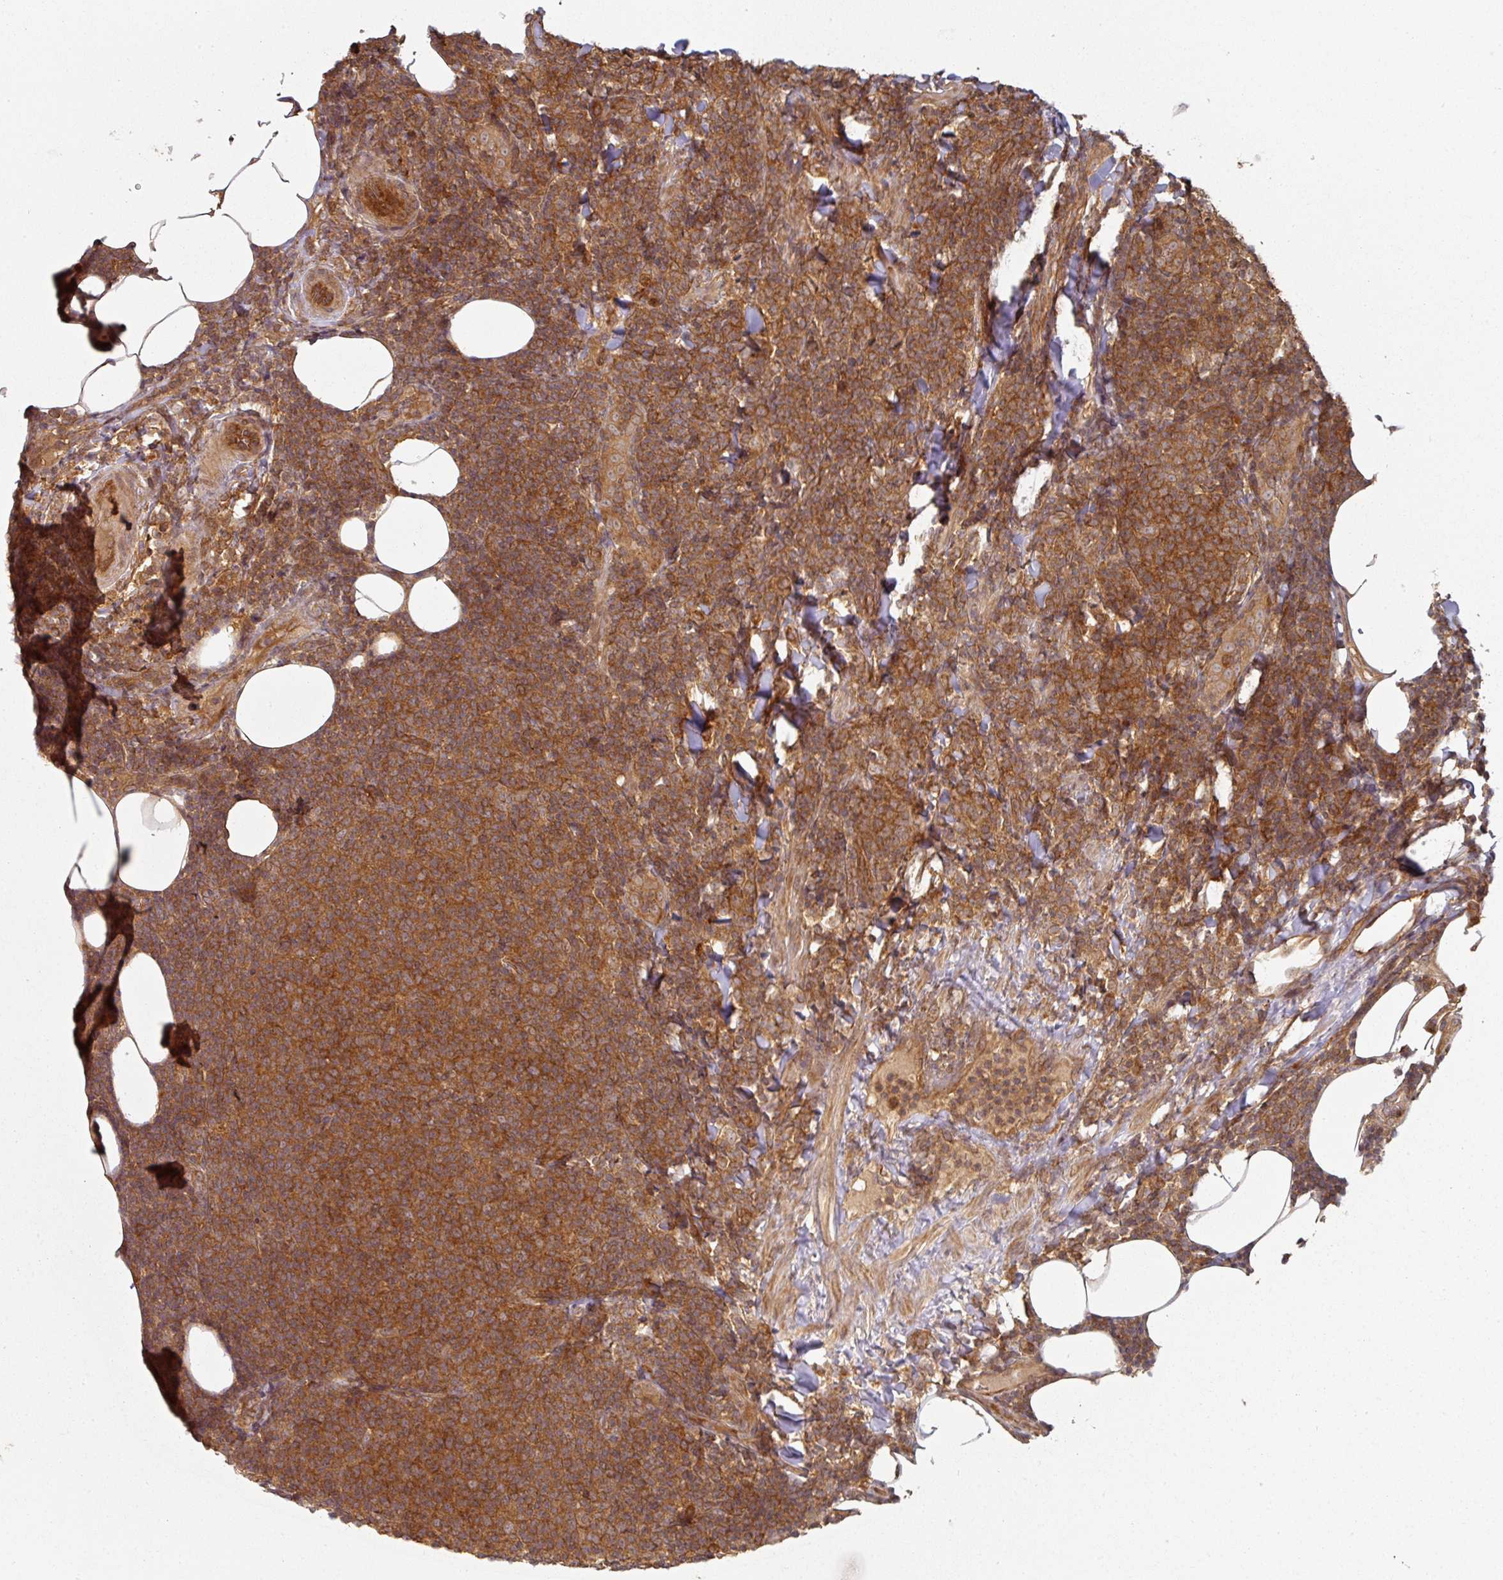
{"staining": {"intensity": "moderate", "quantity": ">75%", "location": "cytoplasmic/membranous"}, "tissue": "lymphoma", "cell_type": "Tumor cells", "image_type": "cancer", "snomed": [{"axis": "morphology", "description": "Malignant lymphoma, non-Hodgkin's type, Low grade"}, {"axis": "topography", "description": "Lymph node"}], "caption": "Immunohistochemical staining of malignant lymphoma, non-Hodgkin's type (low-grade) demonstrates medium levels of moderate cytoplasmic/membranous expression in approximately >75% of tumor cells.", "gene": "EIF4EBP2", "patient": {"sex": "male", "age": 66}}